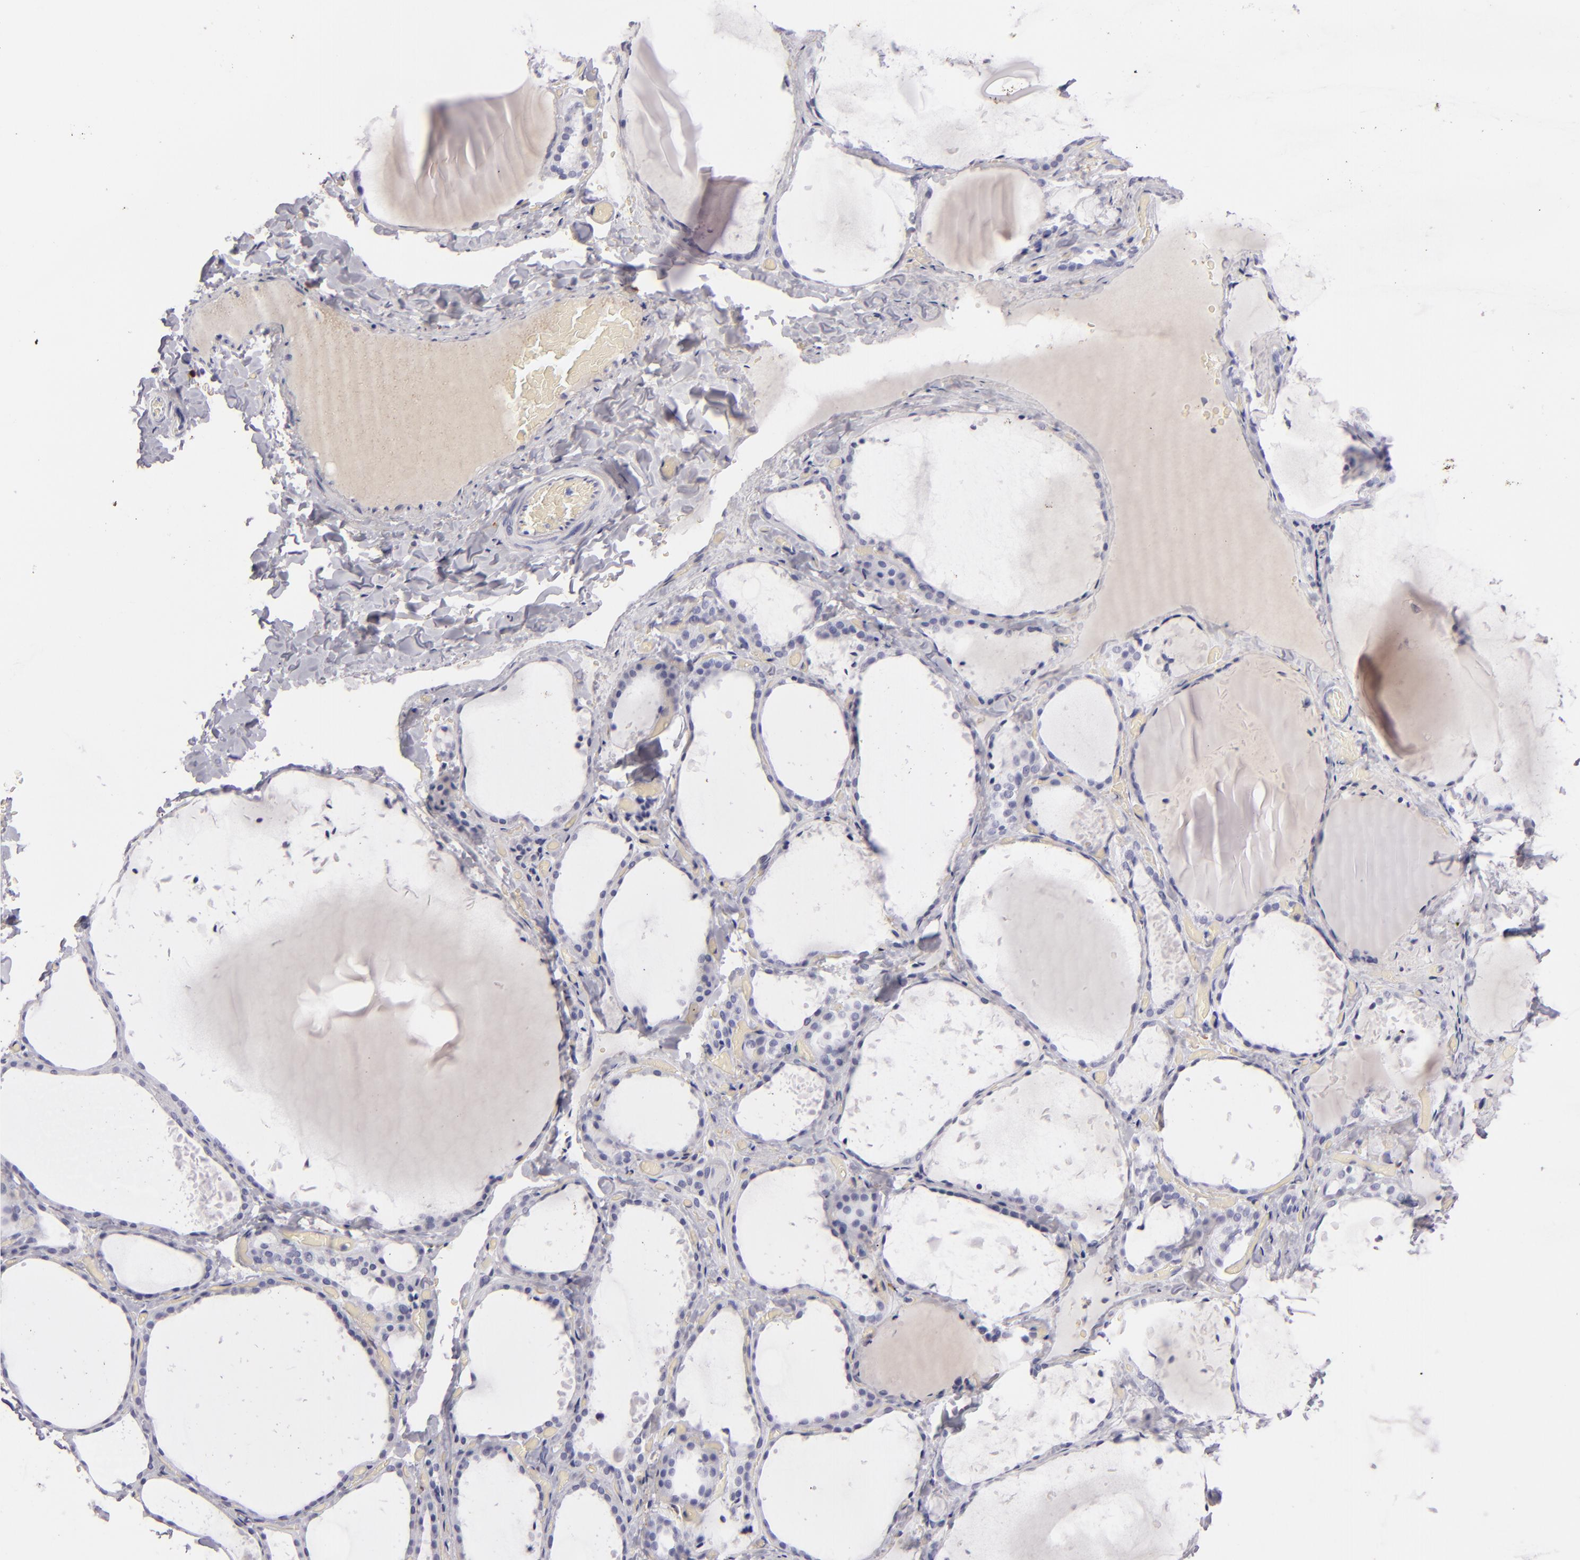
{"staining": {"intensity": "negative", "quantity": "none", "location": "none"}, "tissue": "thyroid gland", "cell_type": "Glandular cells", "image_type": "normal", "snomed": [{"axis": "morphology", "description": "Normal tissue, NOS"}, {"axis": "topography", "description": "Thyroid gland"}], "caption": "Normal thyroid gland was stained to show a protein in brown. There is no significant positivity in glandular cells. (Stains: DAB immunohistochemistry with hematoxylin counter stain, Microscopy: brightfield microscopy at high magnification).", "gene": "F13A1", "patient": {"sex": "female", "age": 22}}